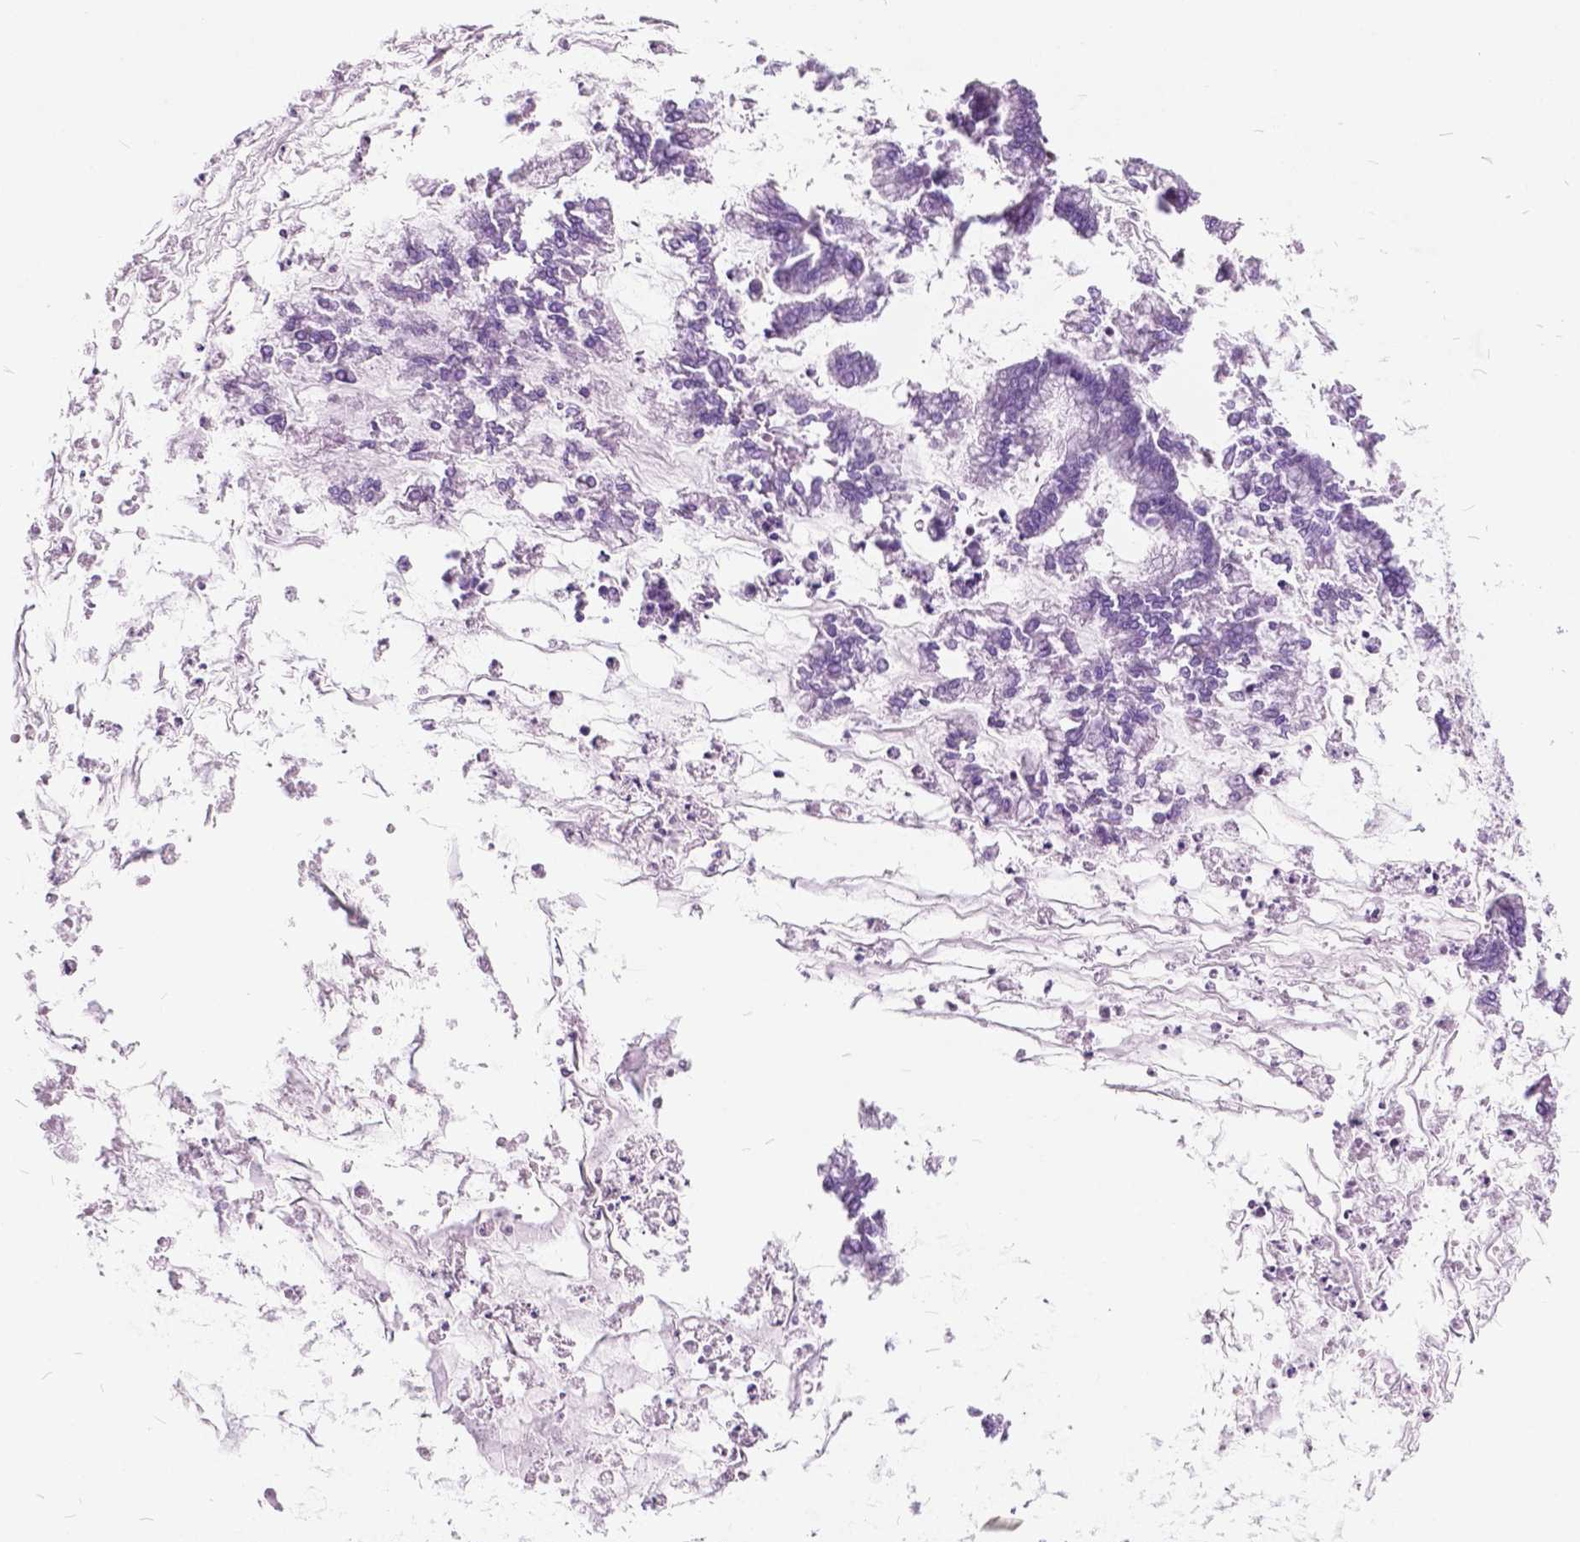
{"staining": {"intensity": "negative", "quantity": "none", "location": "none"}, "tissue": "ovarian cancer", "cell_type": "Tumor cells", "image_type": "cancer", "snomed": [{"axis": "morphology", "description": "Cystadenocarcinoma, mucinous, NOS"}, {"axis": "topography", "description": "Ovary"}], "caption": "Ovarian cancer (mucinous cystadenocarcinoma) stained for a protein using IHC displays no expression tumor cells.", "gene": "SP140", "patient": {"sex": "female", "age": 67}}